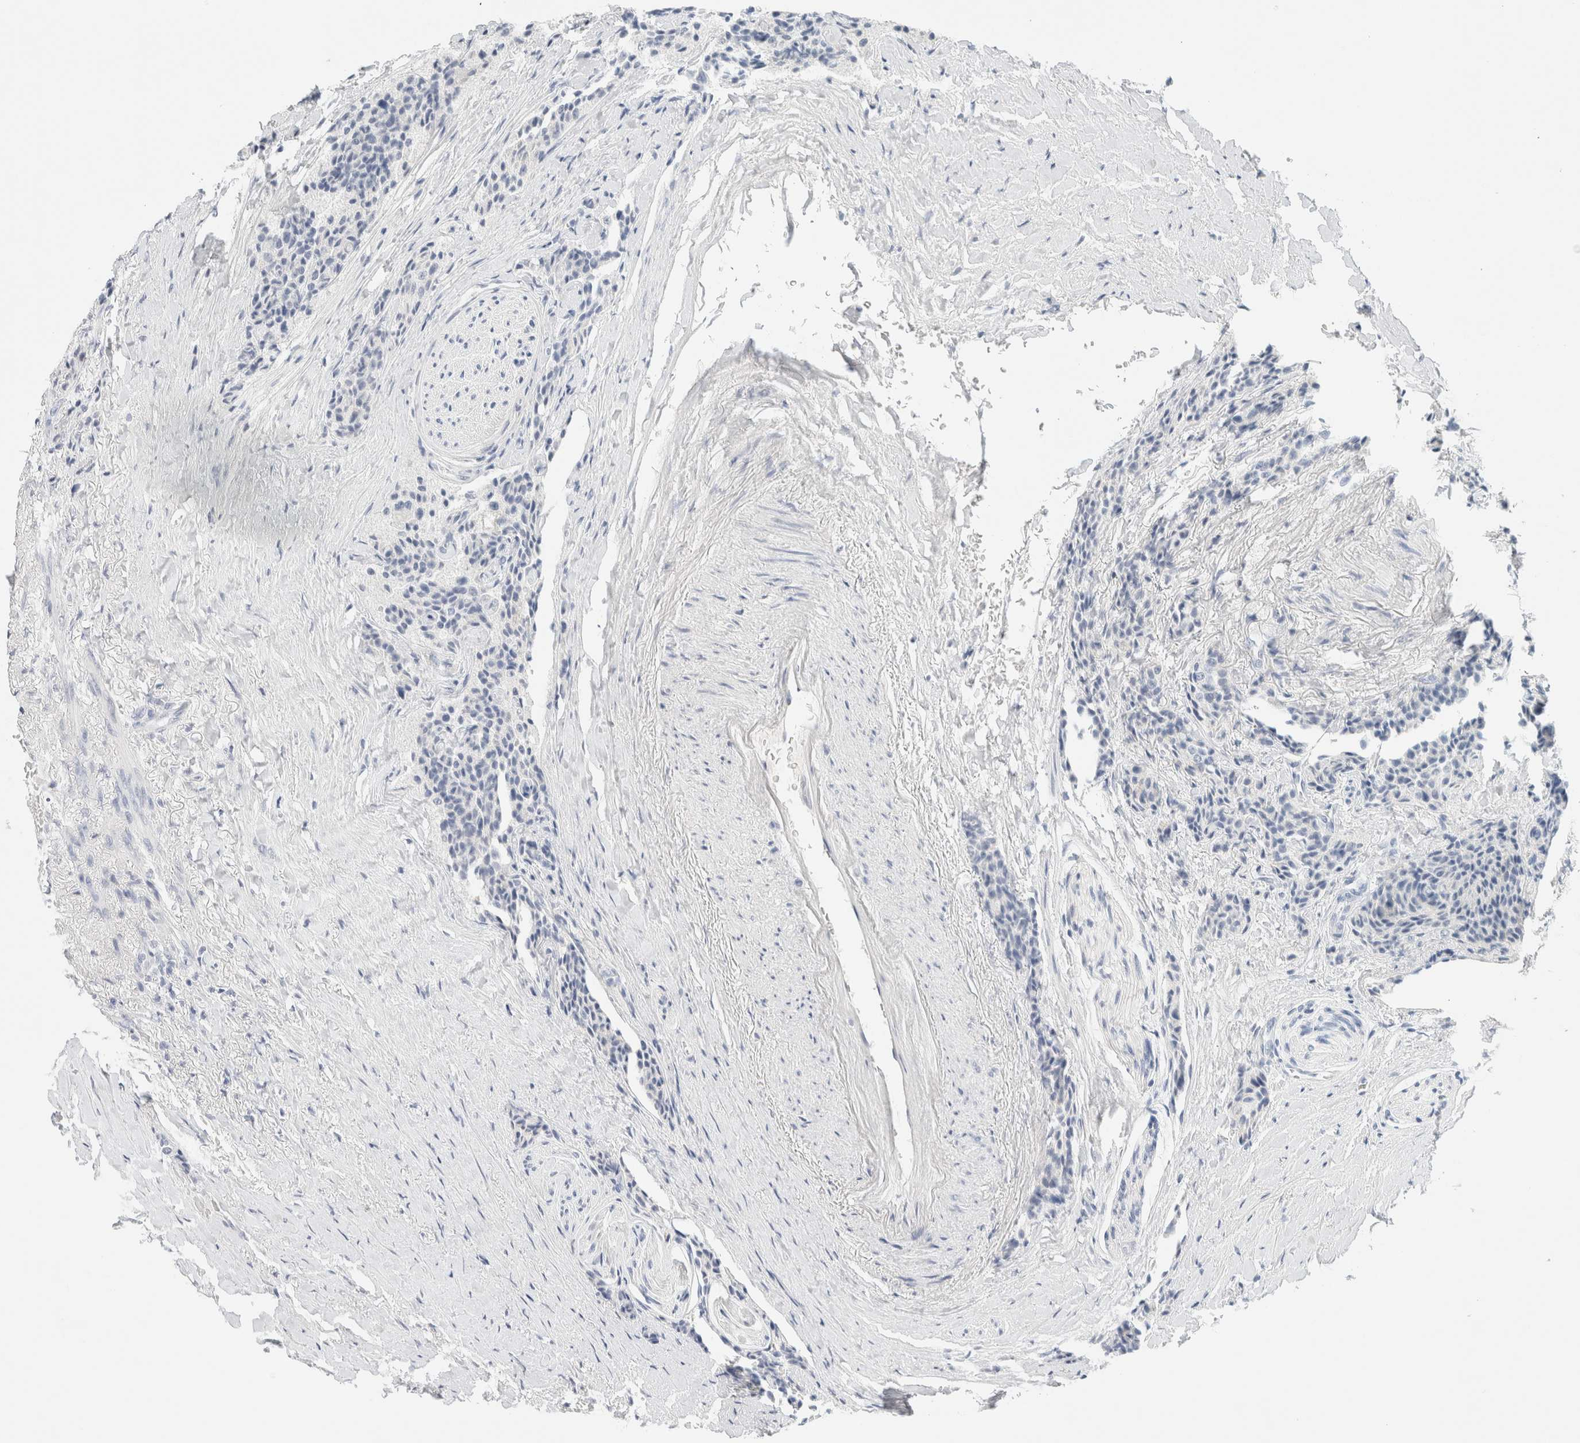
{"staining": {"intensity": "negative", "quantity": "none", "location": "none"}, "tissue": "carcinoid", "cell_type": "Tumor cells", "image_type": "cancer", "snomed": [{"axis": "morphology", "description": "Carcinoid, malignant, NOS"}, {"axis": "topography", "description": "Colon"}], "caption": "An immunohistochemistry histopathology image of carcinoid is shown. There is no staining in tumor cells of carcinoid.", "gene": "HEXD", "patient": {"sex": "female", "age": 61}}